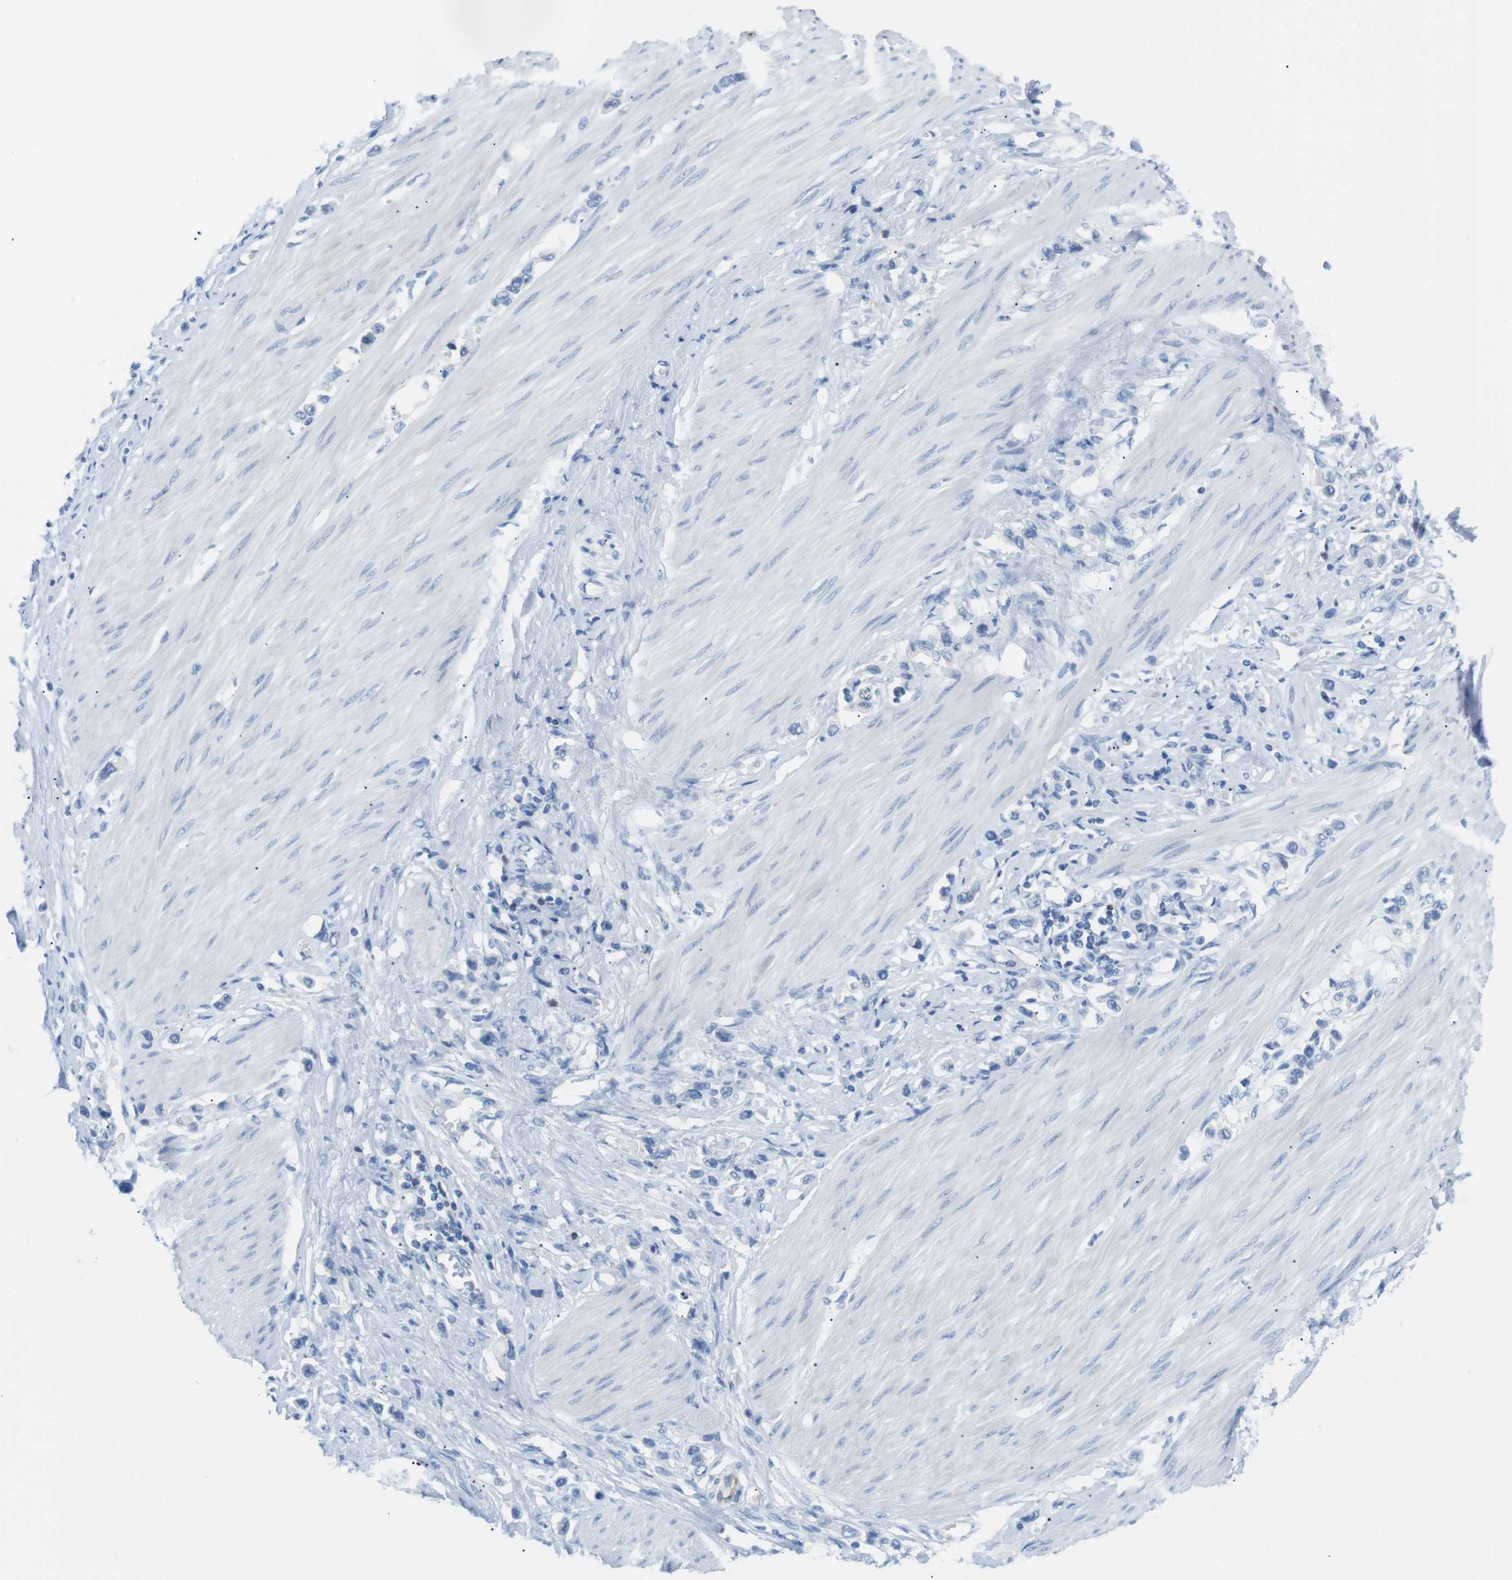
{"staining": {"intensity": "negative", "quantity": "none", "location": "none"}, "tissue": "stomach cancer", "cell_type": "Tumor cells", "image_type": "cancer", "snomed": [{"axis": "morphology", "description": "Adenocarcinoma, NOS"}, {"axis": "topography", "description": "Stomach"}], "caption": "Tumor cells are negative for protein expression in human stomach cancer (adenocarcinoma).", "gene": "TNFRSF4", "patient": {"sex": "female", "age": 65}}